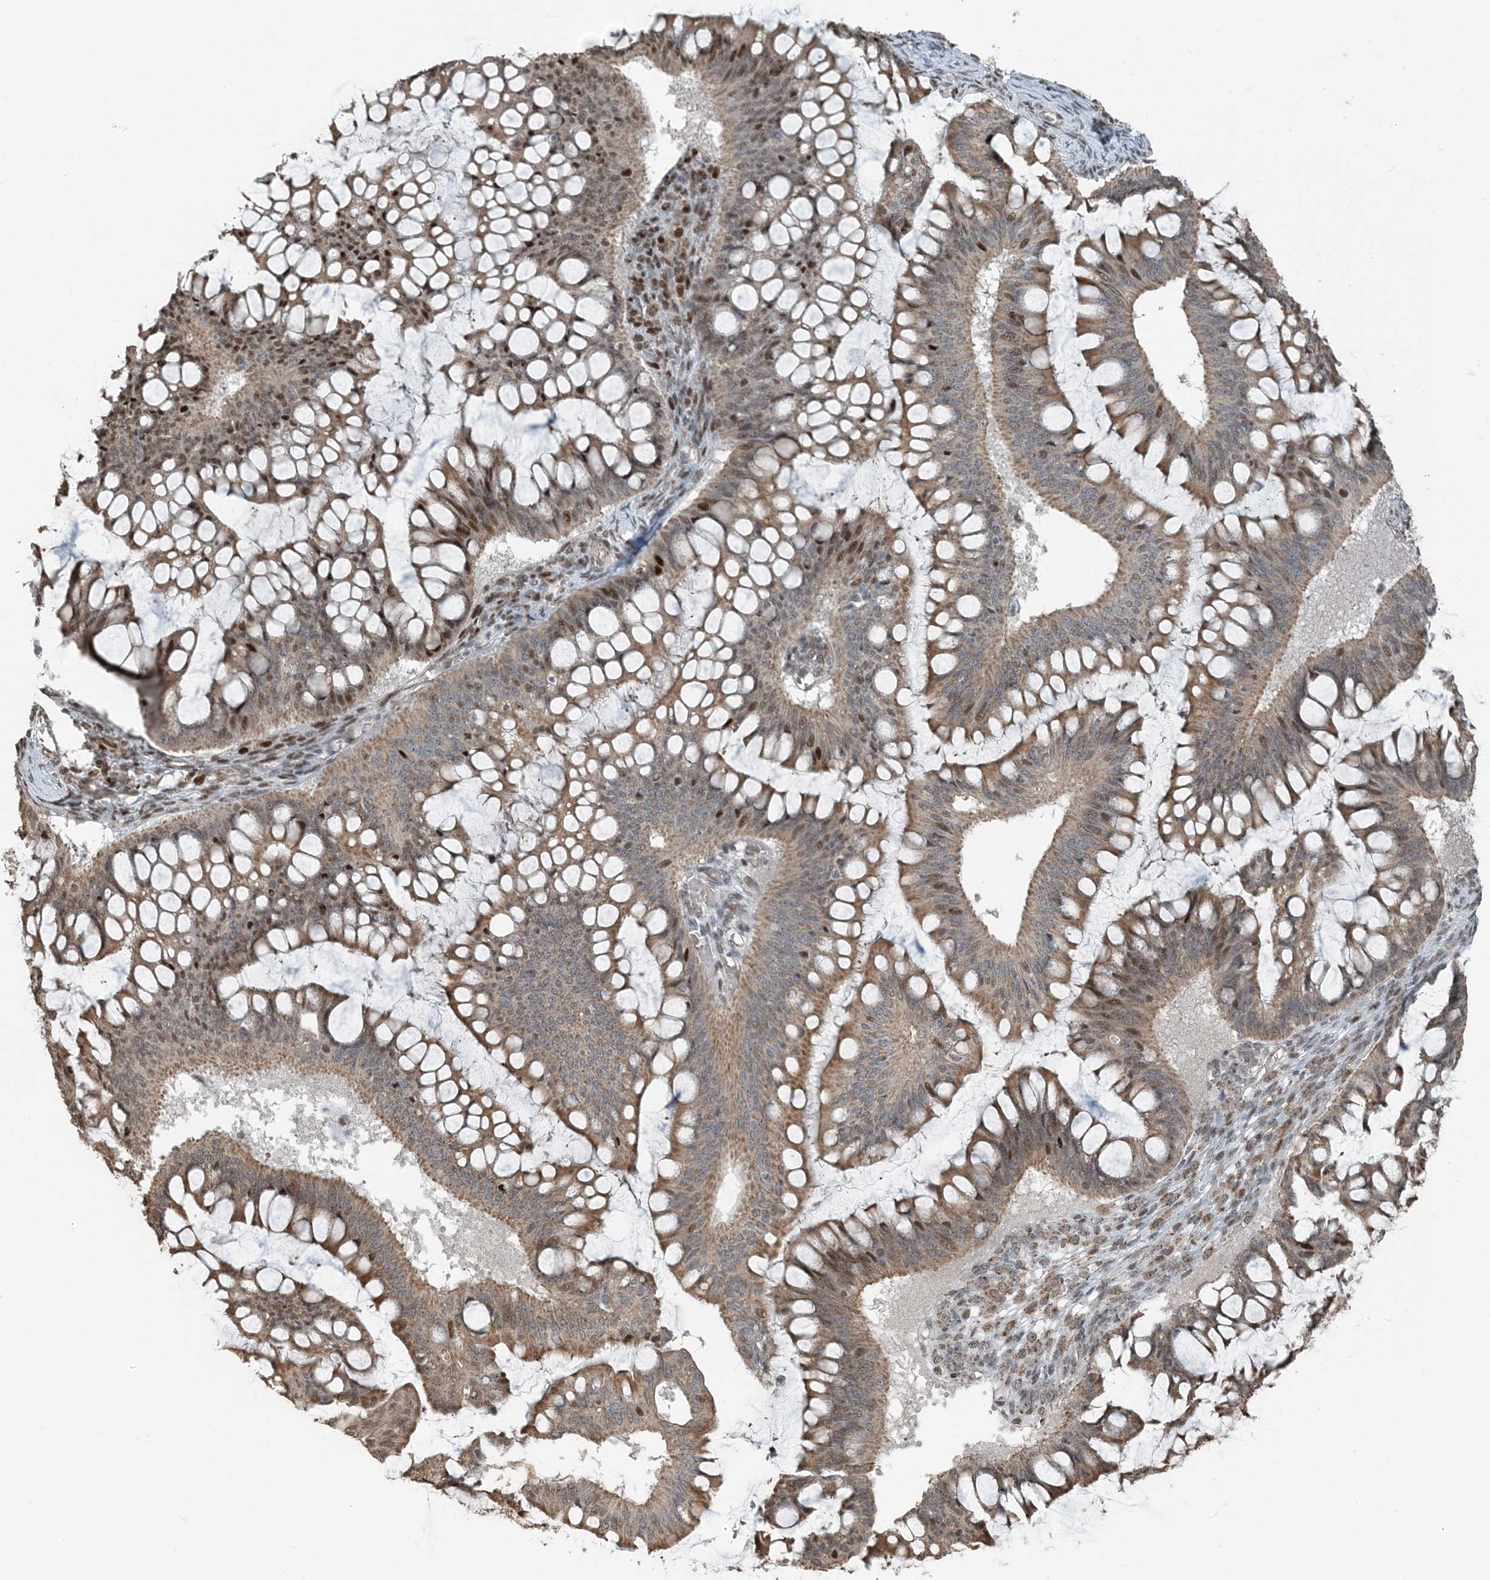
{"staining": {"intensity": "moderate", "quantity": ">75%", "location": "cytoplasmic/membranous,nuclear"}, "tissue": "ovarian cancer", "cell_type": "Tumor cells", "image_type": "cancer", "snomed": [{"axis": "morphology", "description": "Cystadenocarcinoma, mucinous, NOS"}, {"axis": "topography", "description": "Ovary"}], "caption": "A high-resolution micrograph shows immunohistochemistry (IHC) staining of mucinous cystadenocarcinoma (ovarian), which shows moderate cytoplasmic/membranous and nuclear positivity in about >75% of tumor cells.", "gene": "PILRB", "patient": {"sex": "female", "age": 73}}